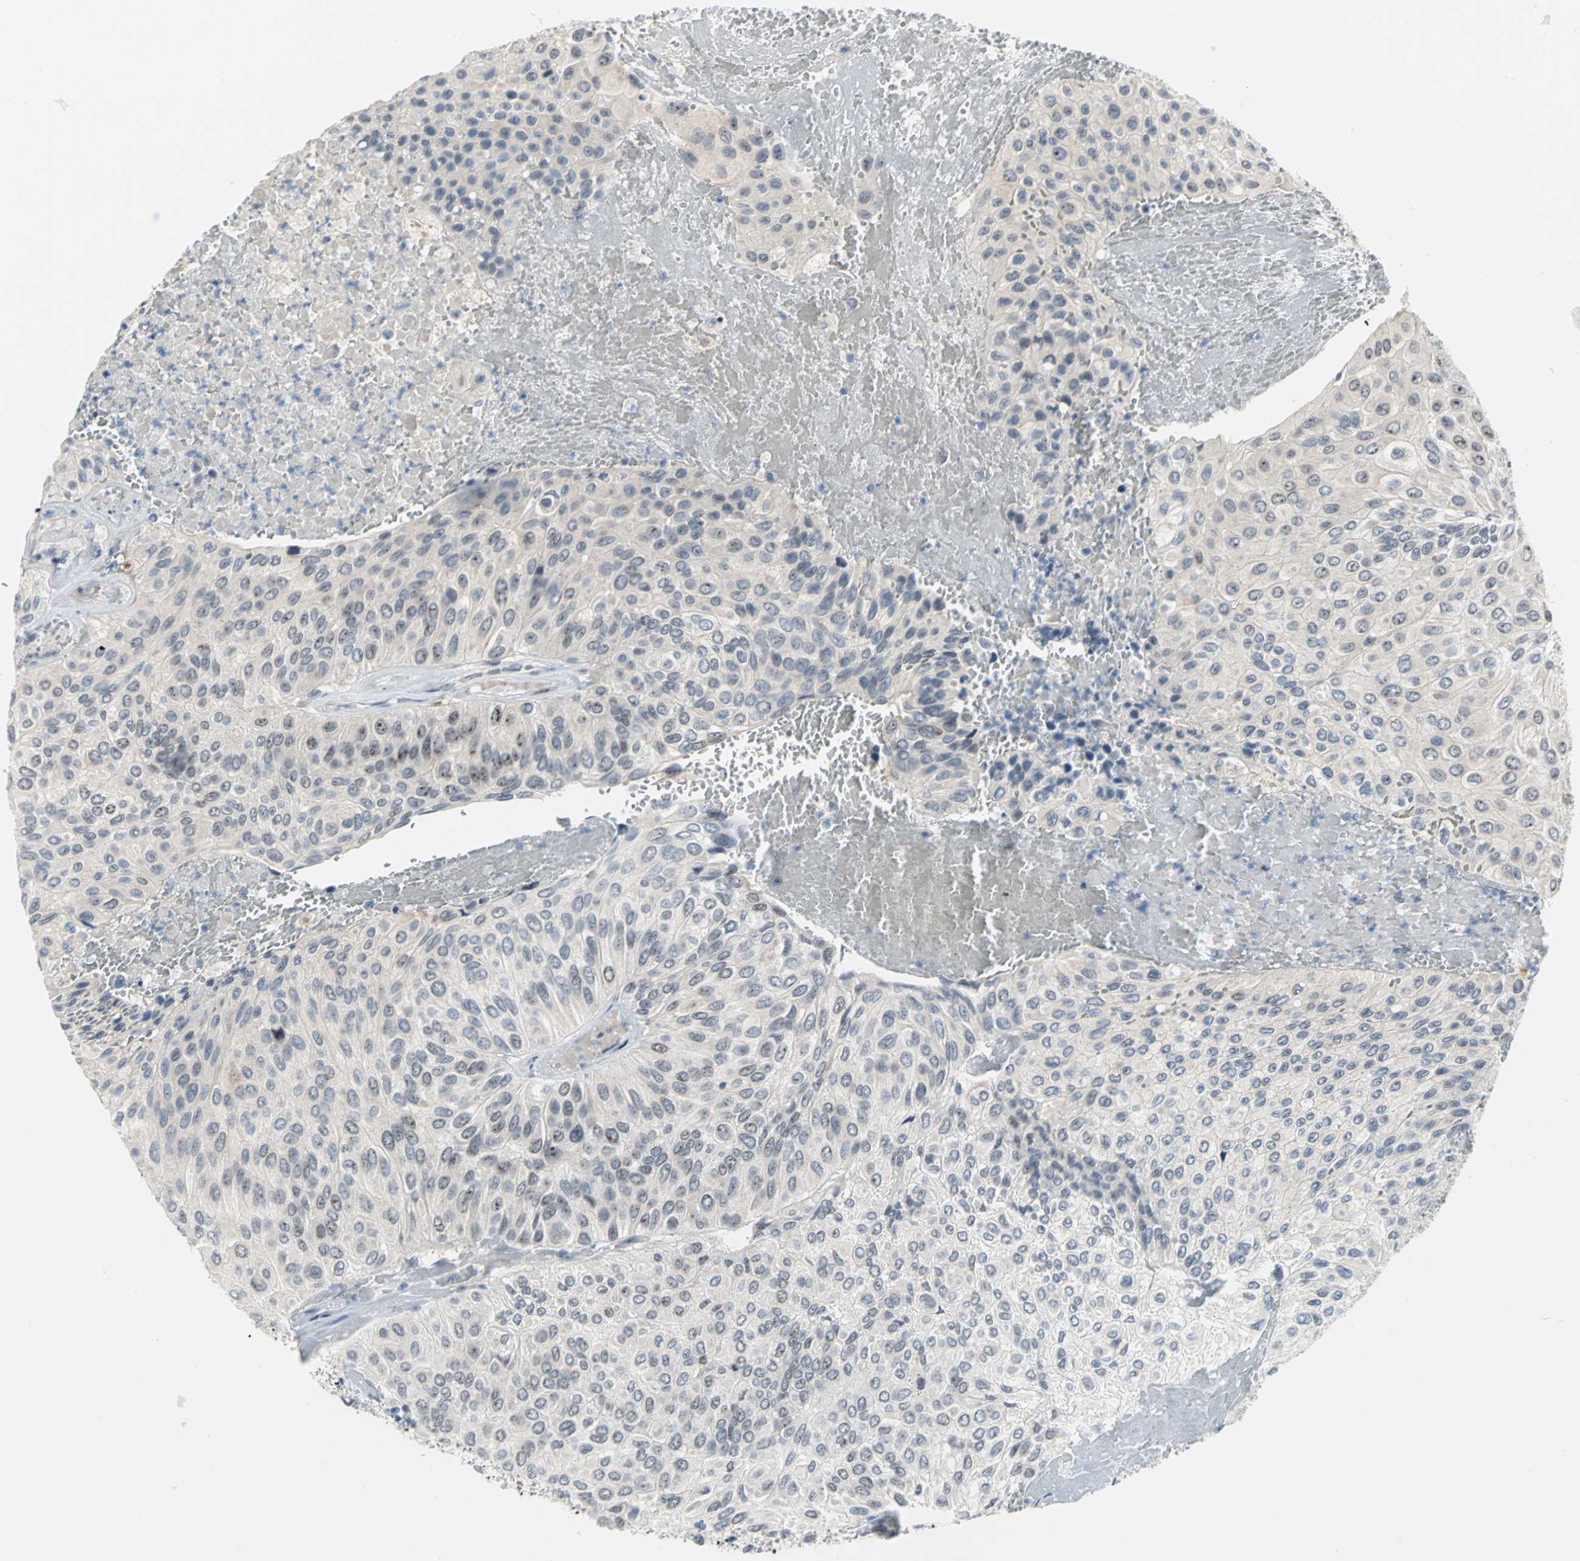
{"staining": {"intensity": "moderate", "quantity": "25%-75%", "location": "nuclear"}, "tissue": "urothelial cancer", "cell_type": "Tumor cells", "image_type": "cancer", "snomed": [{"axis": "morphology", "description": "Urothelial carcinoma, High grade"}, {"axis": "topography", "description": "Urinary bladder"}], "caption": "Human urothelial cancer stained with a brown dye displays moderate nuclear positive positivity in about 25%-75% of tumor cells.", "gene": "MYBBP1A", "patient": {"sex": "male", "age": 66}}